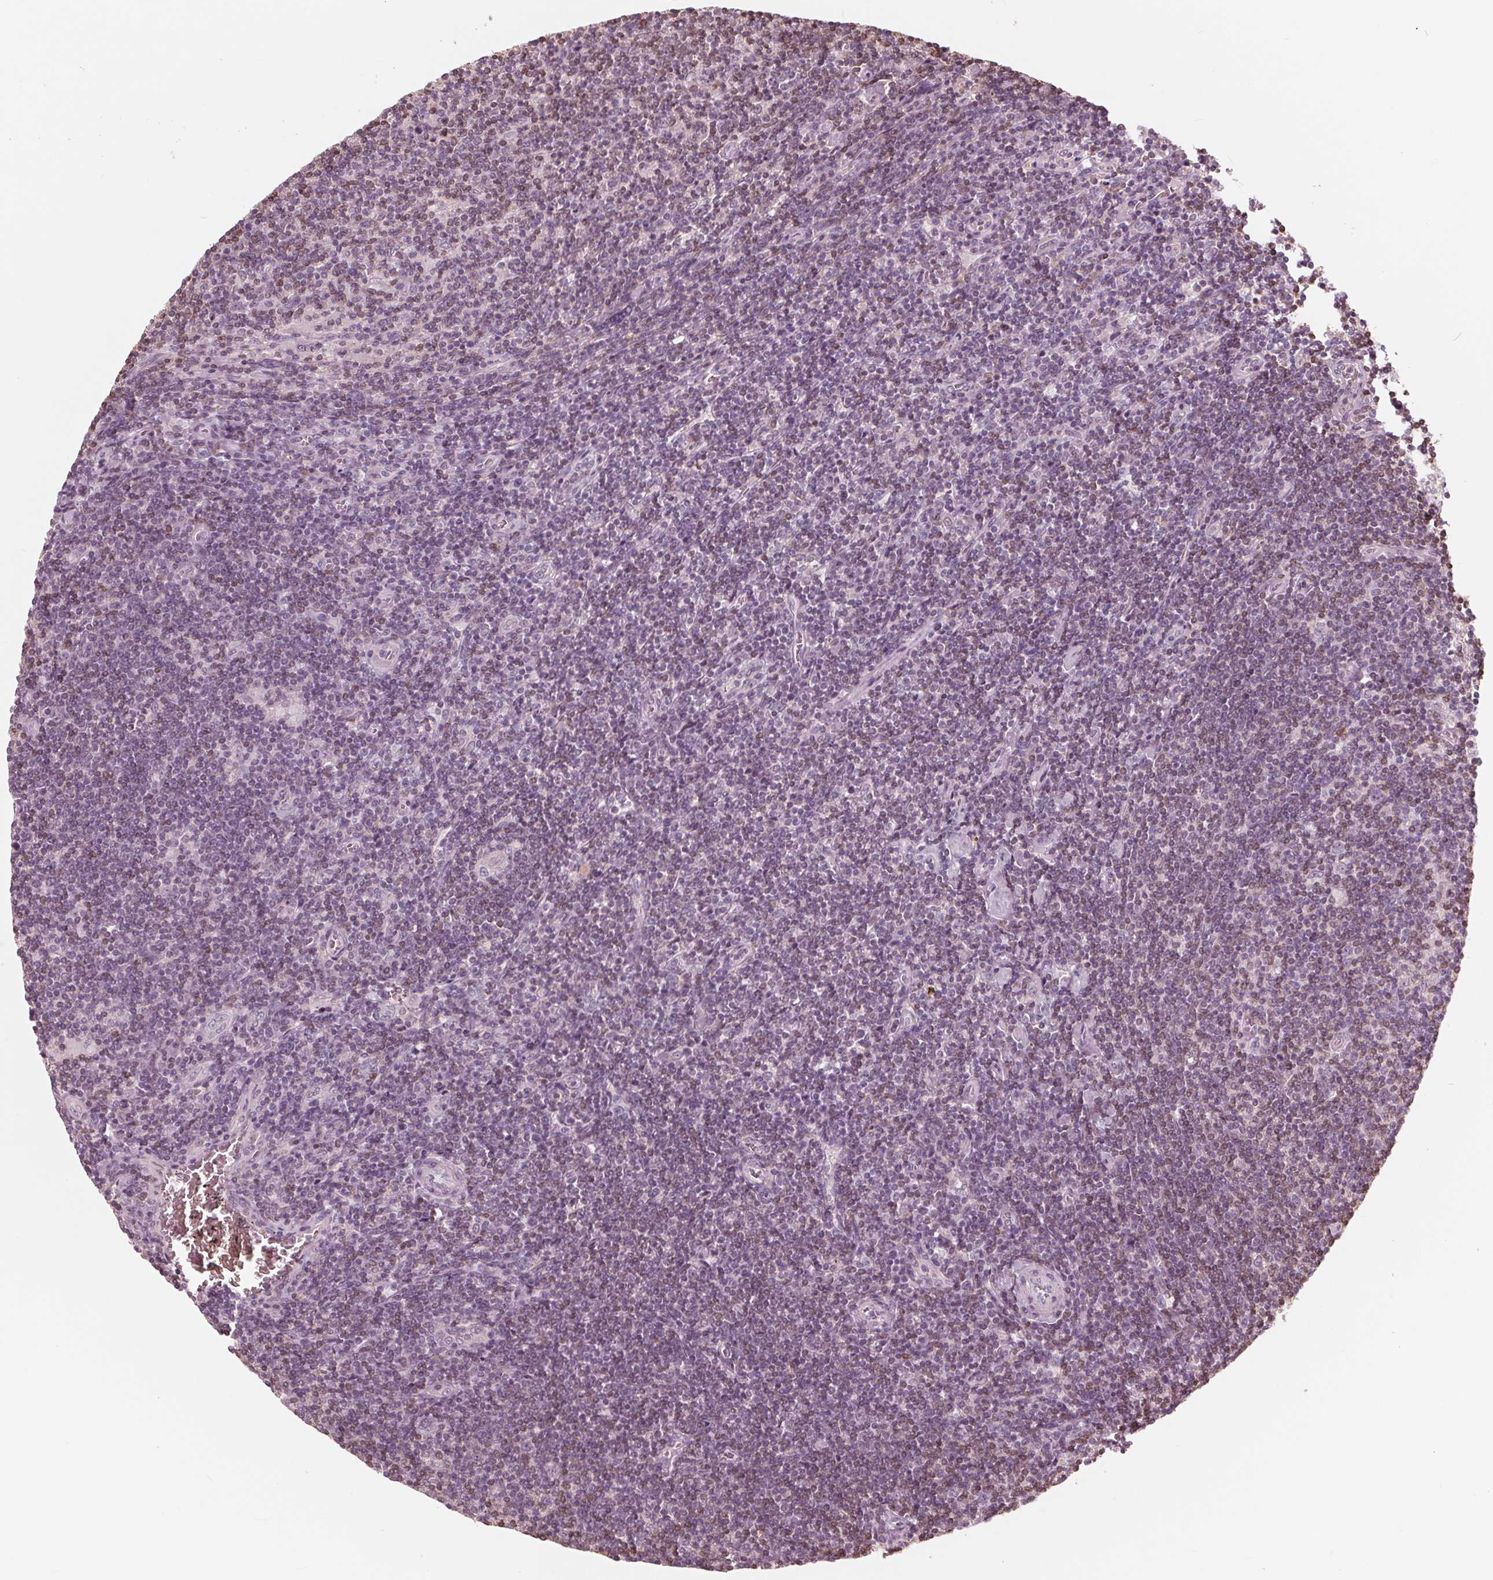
{"staining": {"intensity": "negative", "quantity": "none", "location": "none"}, "tissue": "lymphoma", "cell_type": "Tumor cells", "image_type": "cancer", "snomed": [{"axis": "morphology", "description": "Hodgkin's disease, NOS"}, {"axis": "topography", "description": "Lymph node"}], "caption": "This is an IHC micrograph of human Hodgkin's disease. There is no staining in tumor cells.", "gene": "ING3", "patient": {"sex": "male", "age": 40}}